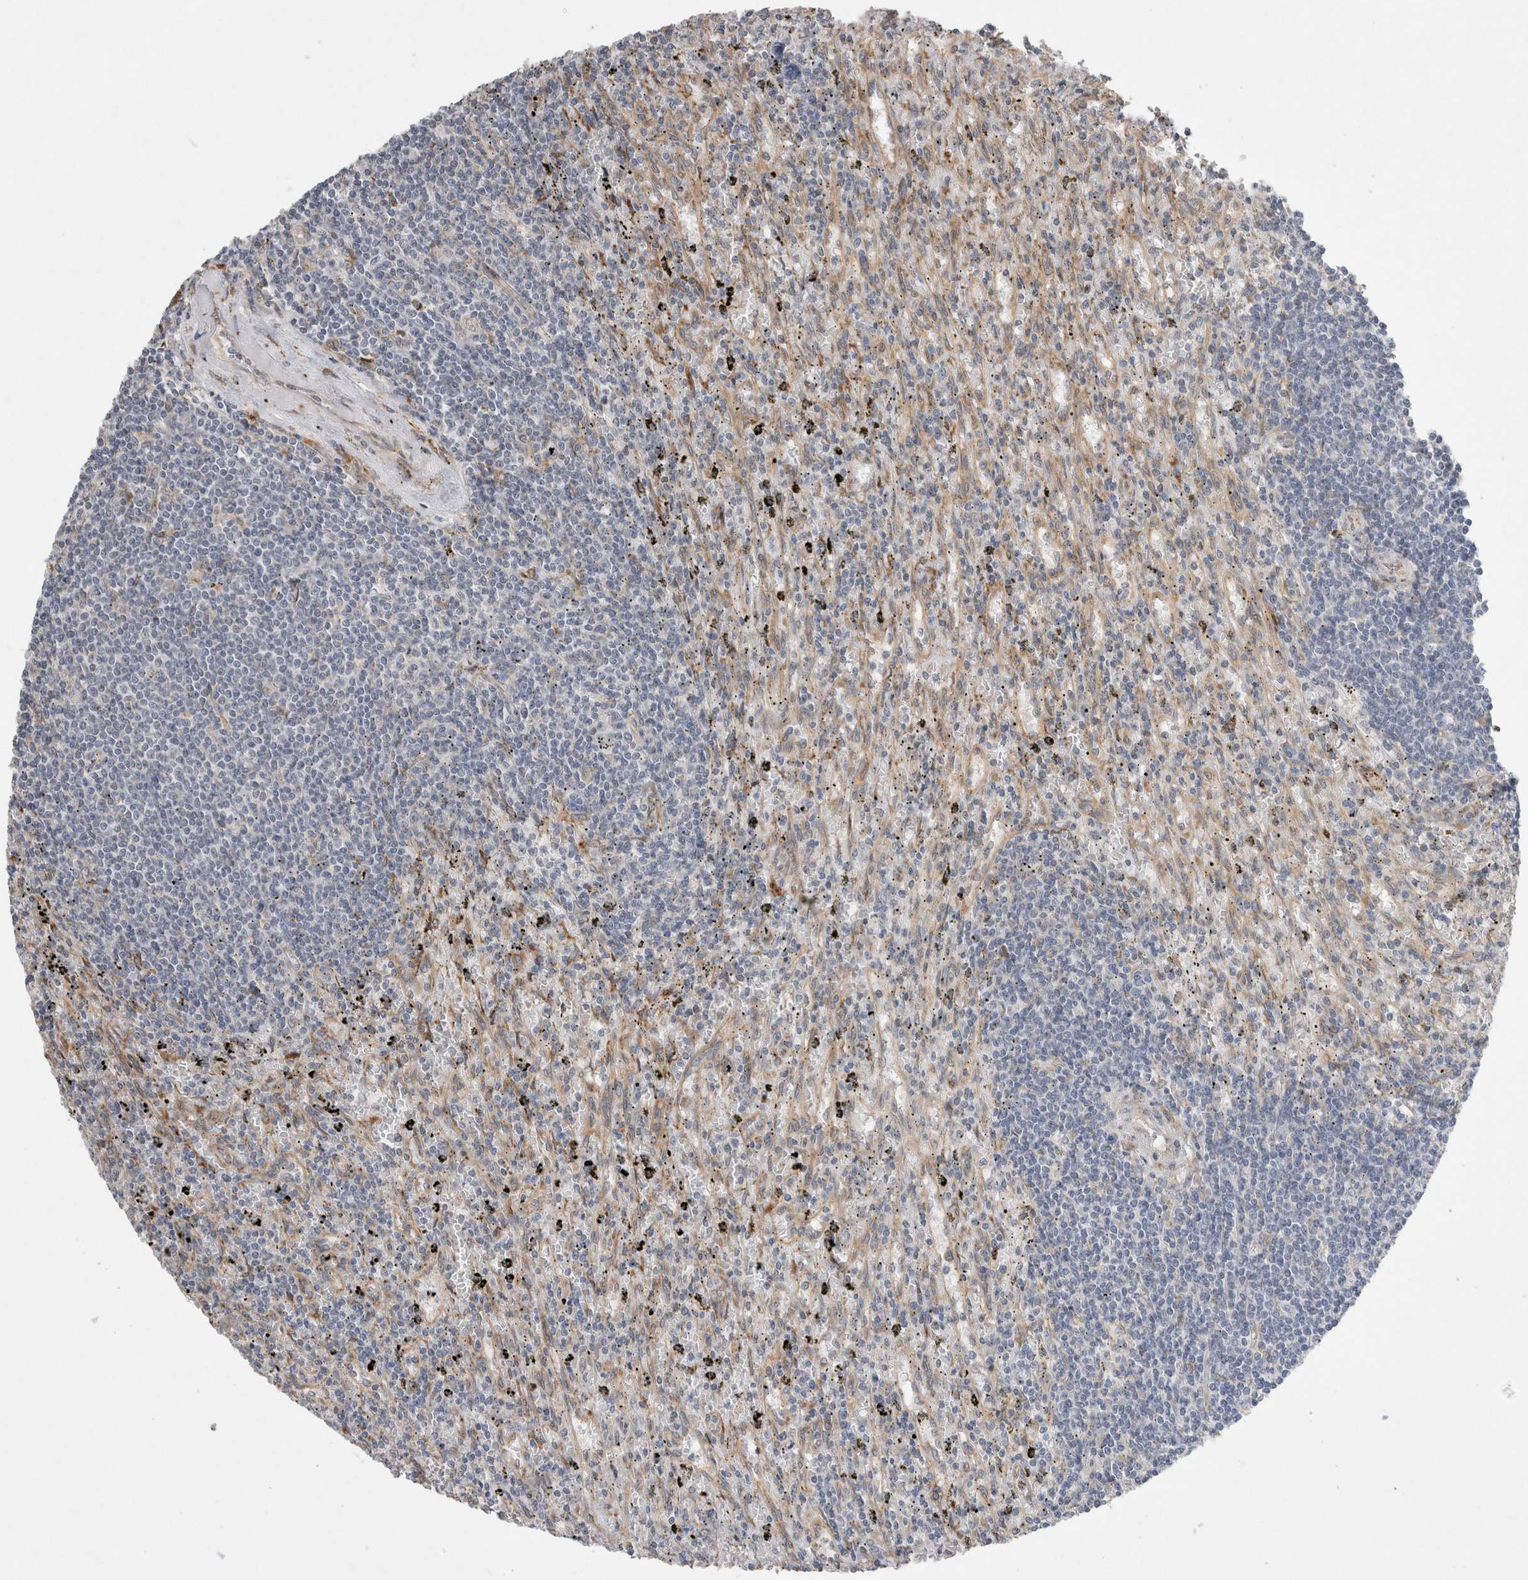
{"staining": {"intensity": "negative", "quantity": "none", "location": "none"}, "tissue": "lymphoma", "cell_type": "Tumor cells", "image_type": "cancer", "snomed": [{"axis": "morphology", "description": "Malignant lymphoma, non-Hodgkin's type, Low grade"}, {"axis": "topography", "description": "Spleen"}], "caption": "Immunohistochemistry of malignant lymphoma, non-Hodgkin's type (low-grade) reveals no staining in tumor cells.", "gene": "TRMT9B", "patient": {"sex": "male", "age": 76}}